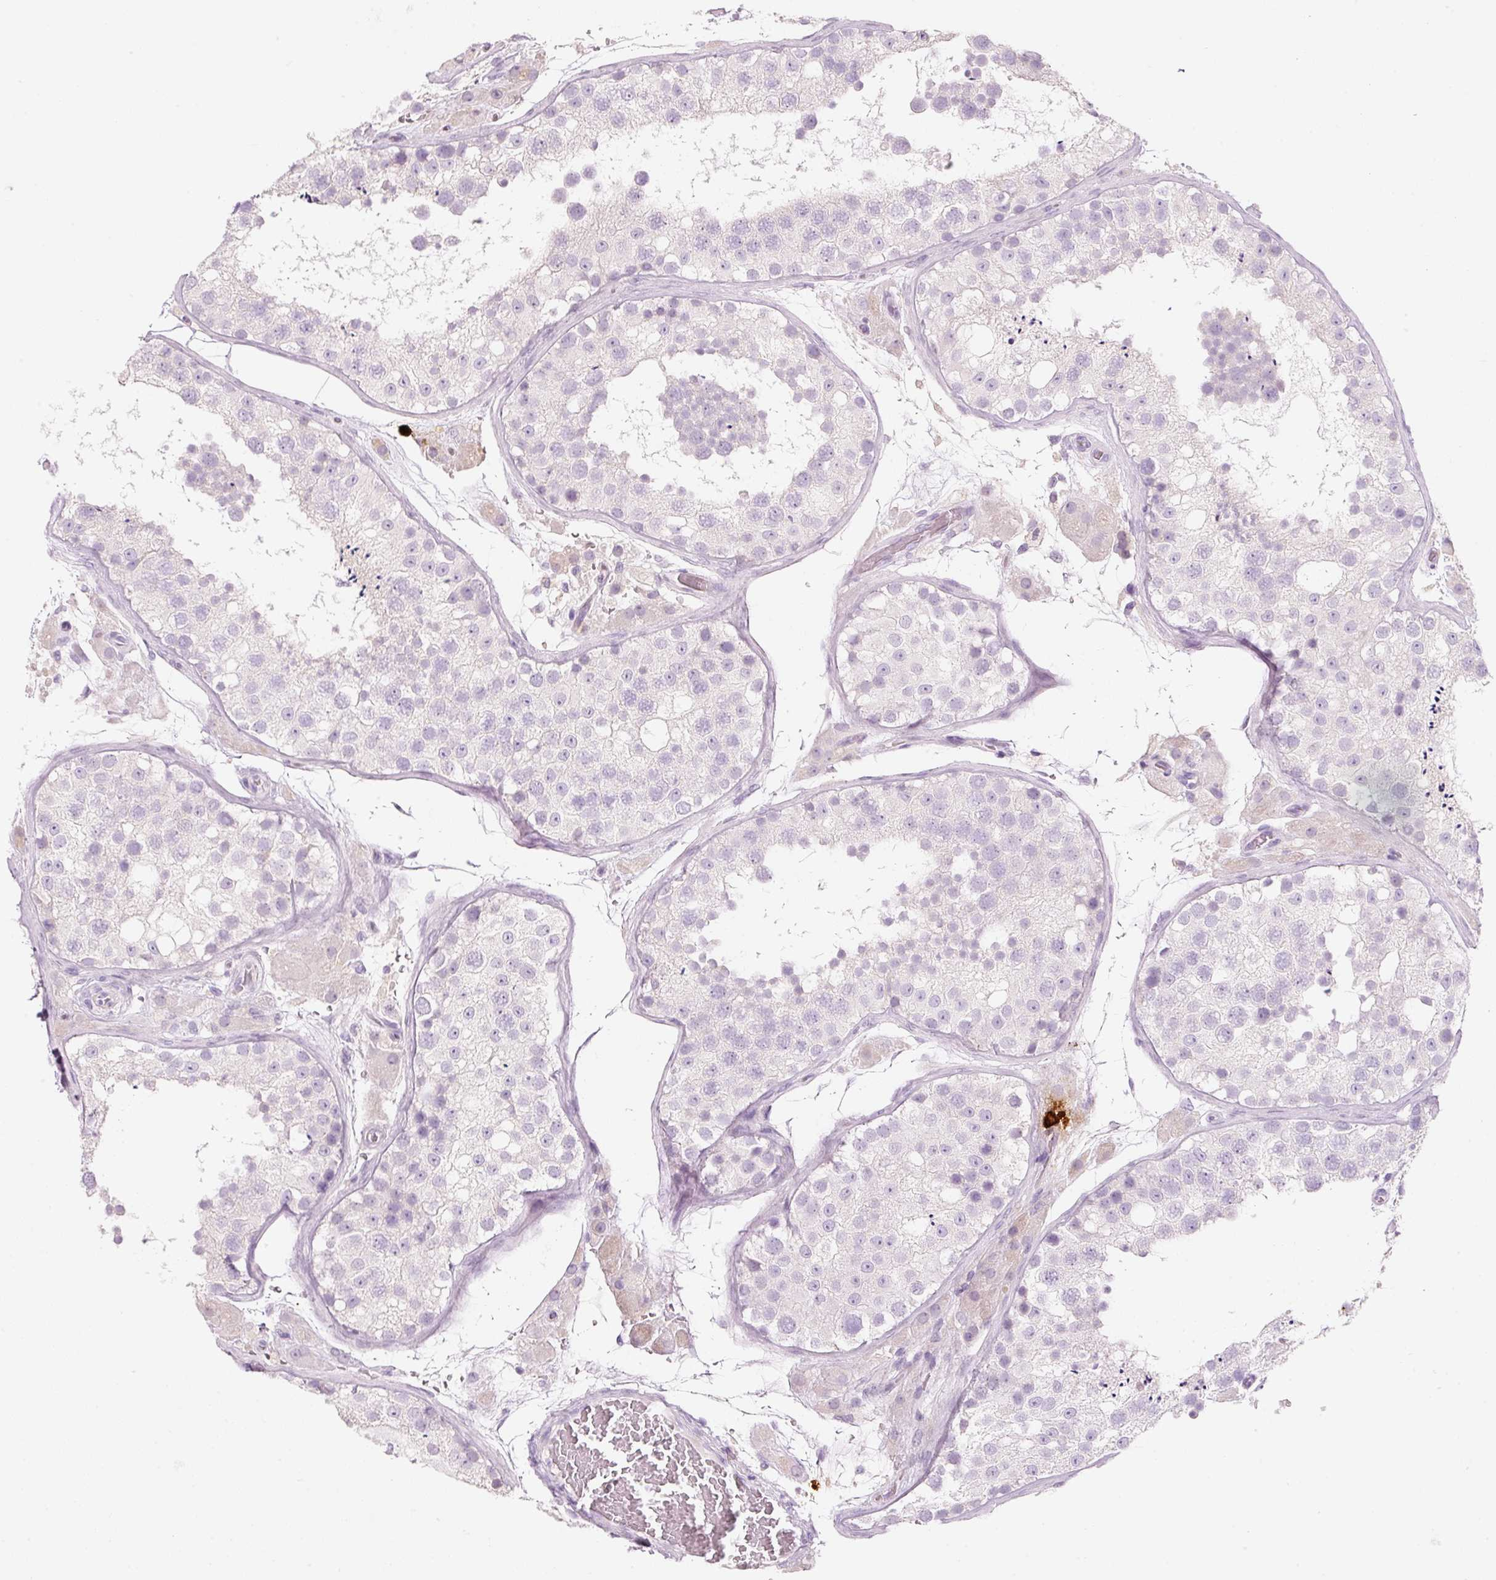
{"staining": {"intensity": "negative", "quantity": "none", "location": "none"}, "tissue": "testis", "cell_type": "Cells in seminiferous ducts", "image_type": "normal", "snomed": [{"axis": "morphology", "description": "Normal tissue, NOS"}, {"axis": "topography", "description": "Testis"}], "caption": "Immunohistochemistry (IHC) of normal testis displays no expression in cells in seminiferous ducts.", "gene": "CMA1", "patient": {"sex": "male", "age": 26}}